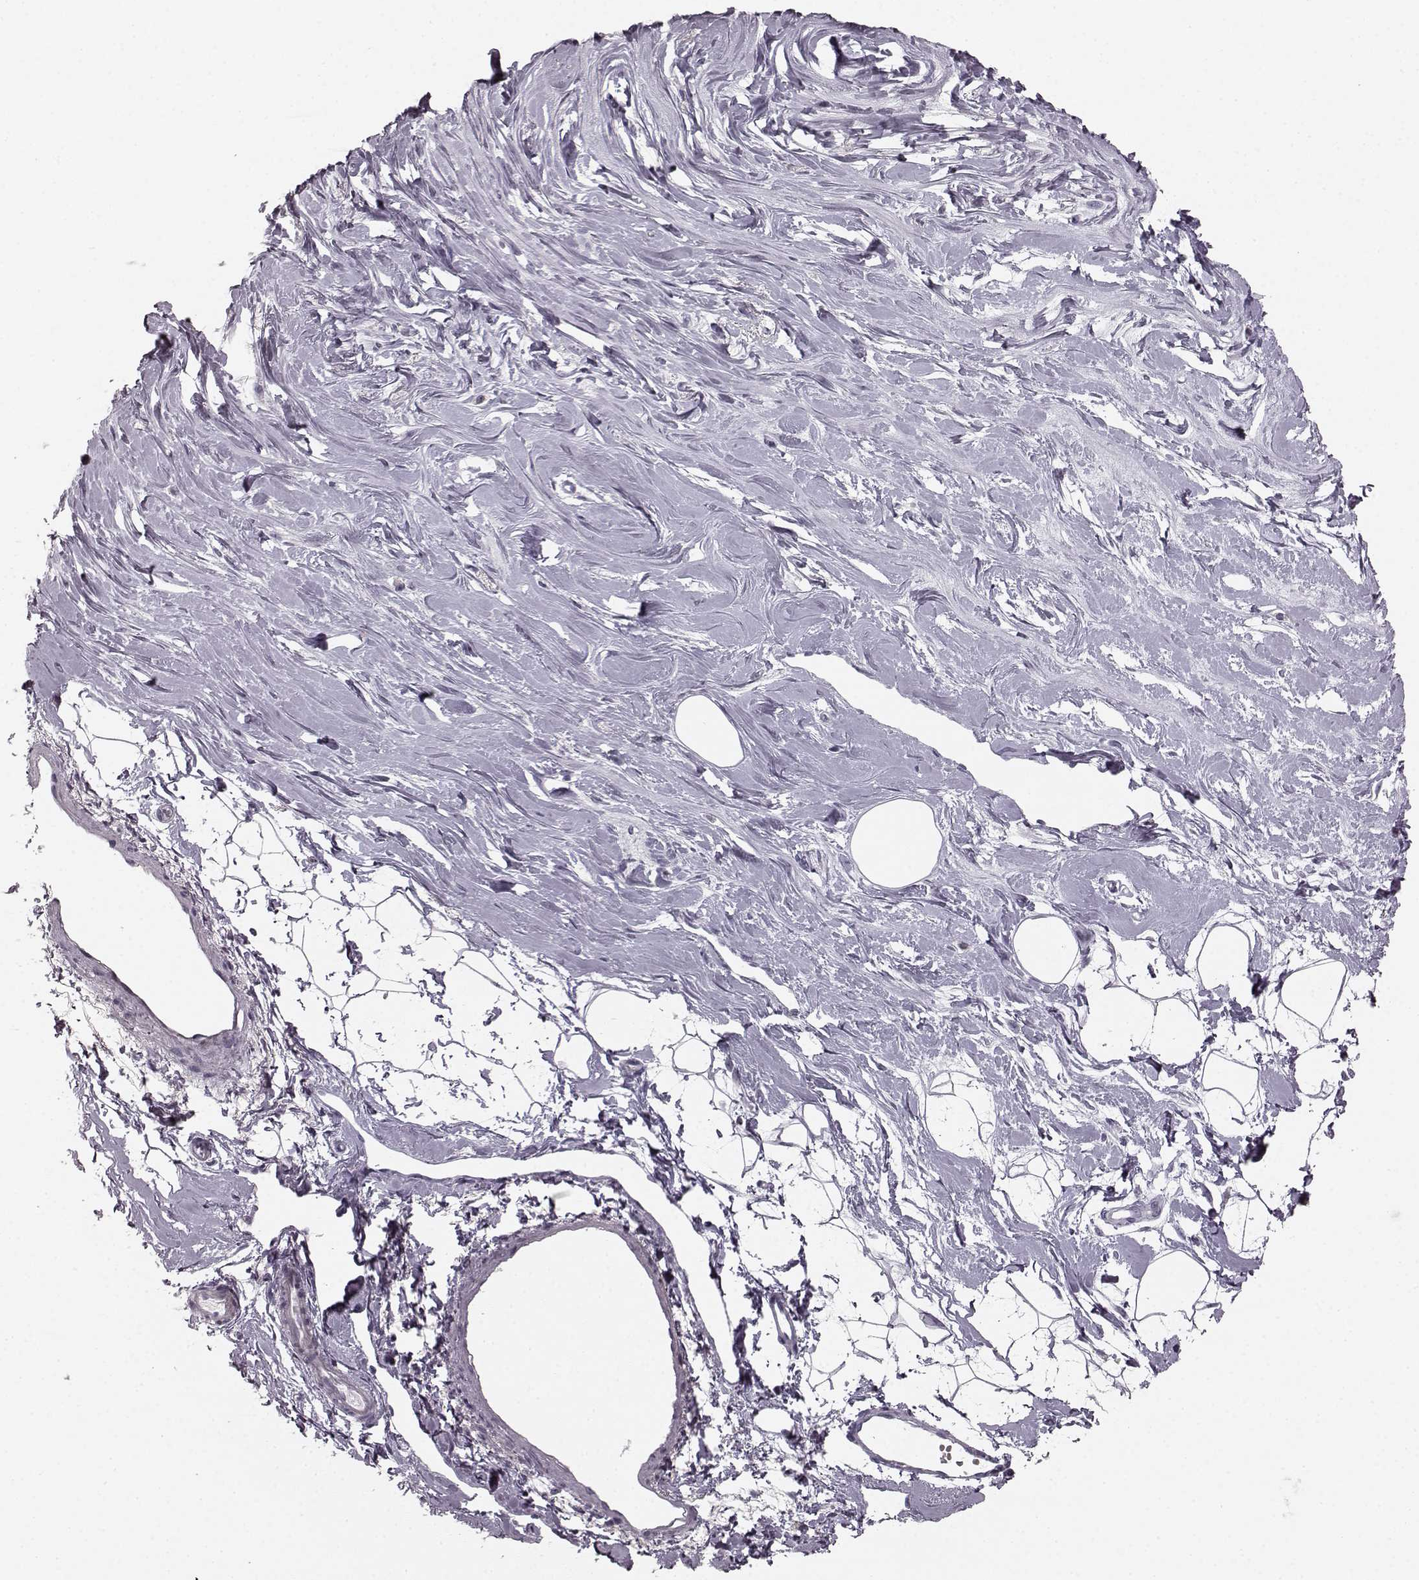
{"staining": {"intensity": "negative", "quantity": "none", "location": "none"}, "tissue": "breast", "cell_type": "Adipocytes", "image_type": "normal", "snomed": [{"axis": "morphology", "description": "Normal tissue, NOS"}, {"axis": "topography", "description": "Breast"}], "caption": "This is an immunohistochemistry (IHC) histopathology image of unremarkable human breast. There is no expression in adipocytes.", "gene": "TMPRSS15", "patient": {"sex": "female", "age": 49}}